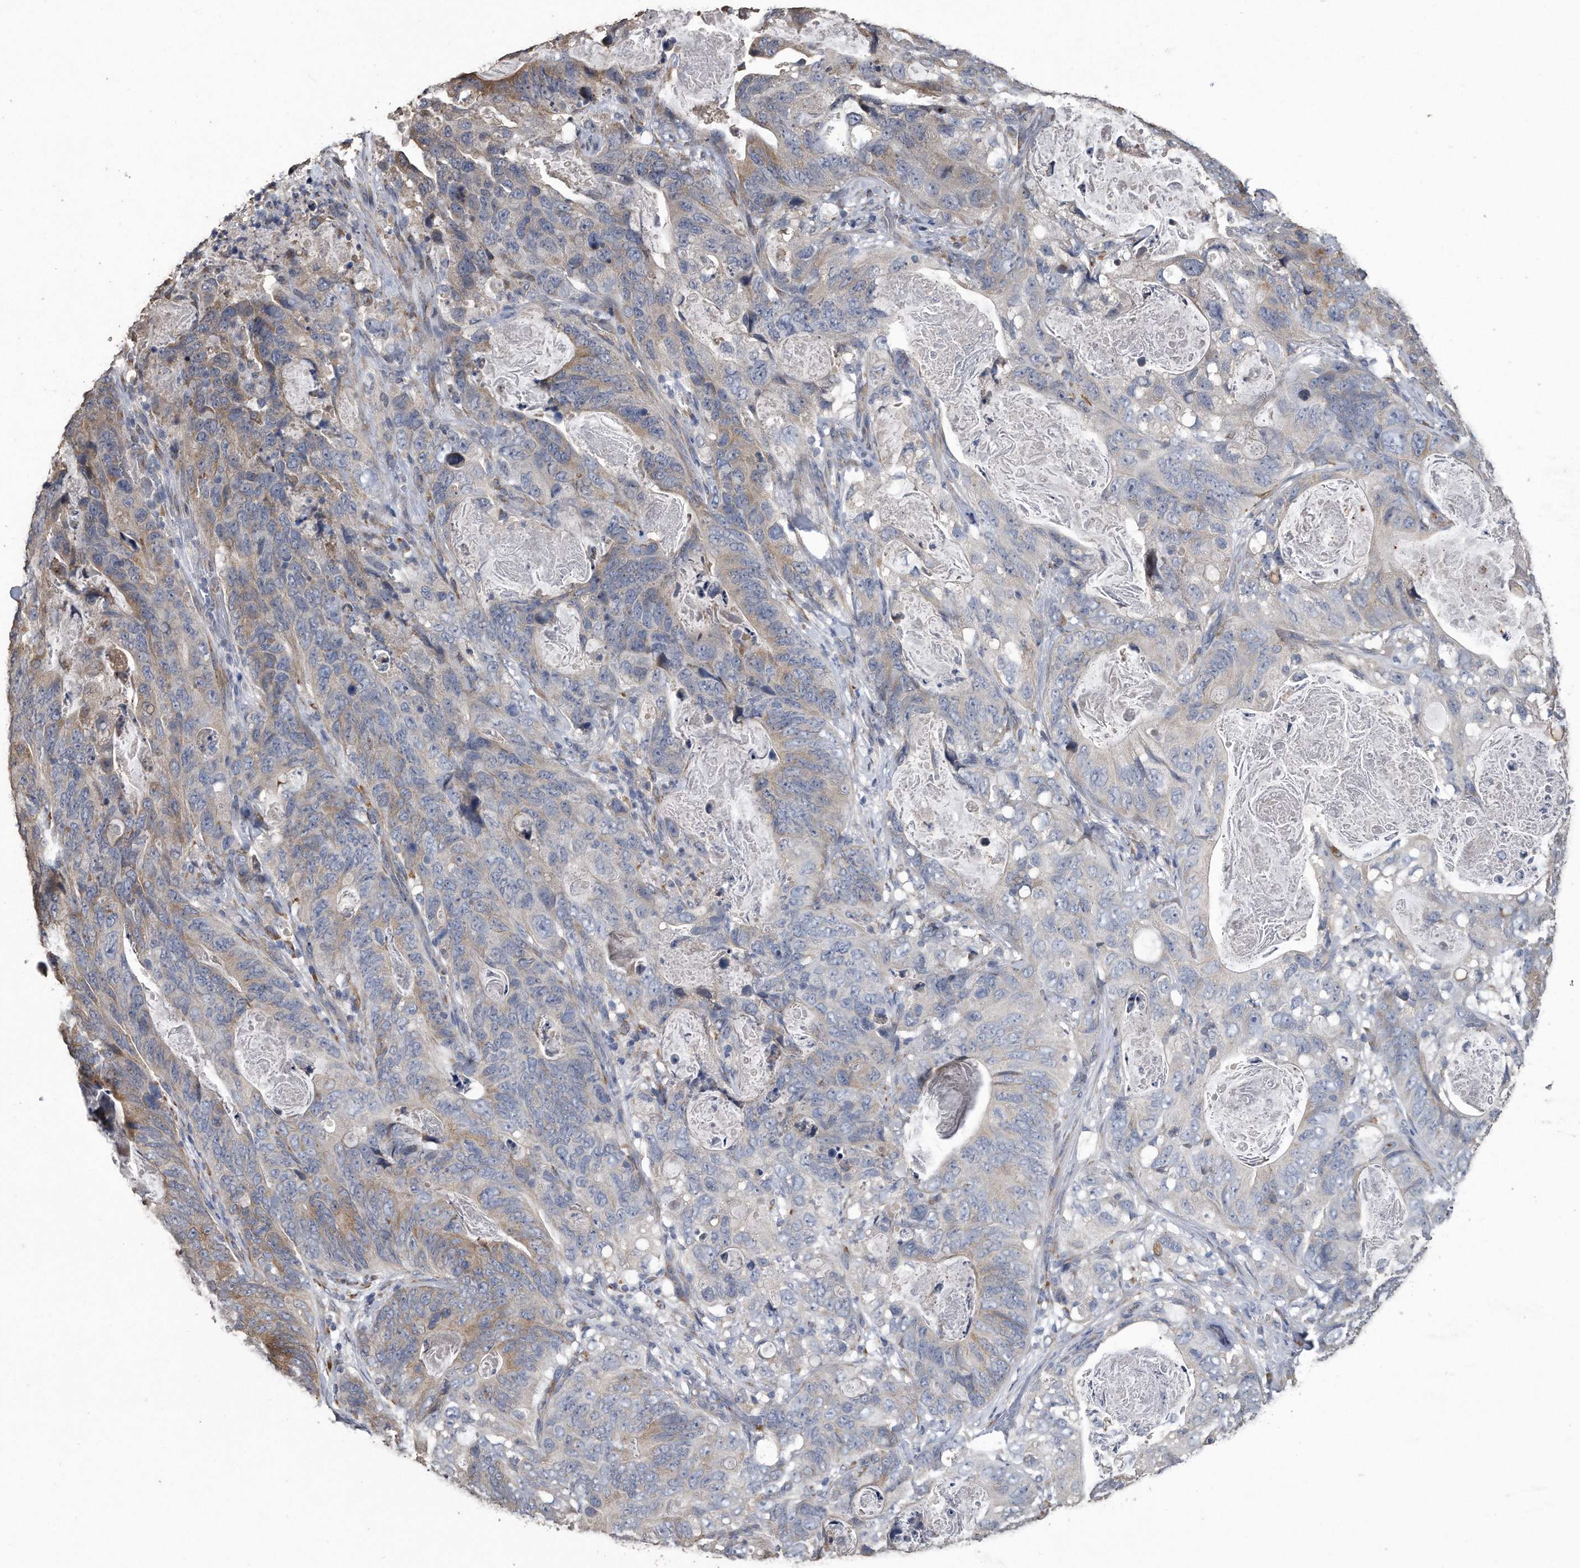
{"staining": {"intensity": "moderate", "quantity": "<25%", "location": "cytoplasmic/membranous"}, "tissue": "stomach cancer", "cell_type": "Tumor cells", "image_type": "cancer", "snomed": [{"axis": "morphology", "description": "Normal tissue, NOS"}, {"axis": "morphology", "description": "Adenocarcinoma, NOS"}, {"axis": "topography", "description": "Stomach"}], "caption": "Moderate cytoplasmic/membranous expression for a protein is present in approximately <25% of tumor cells of stomach cancer (adenocarcinoma) using immunohistochemistry.", "gene": "PCLO", "patient": {"sex": "female", "age": 89}}